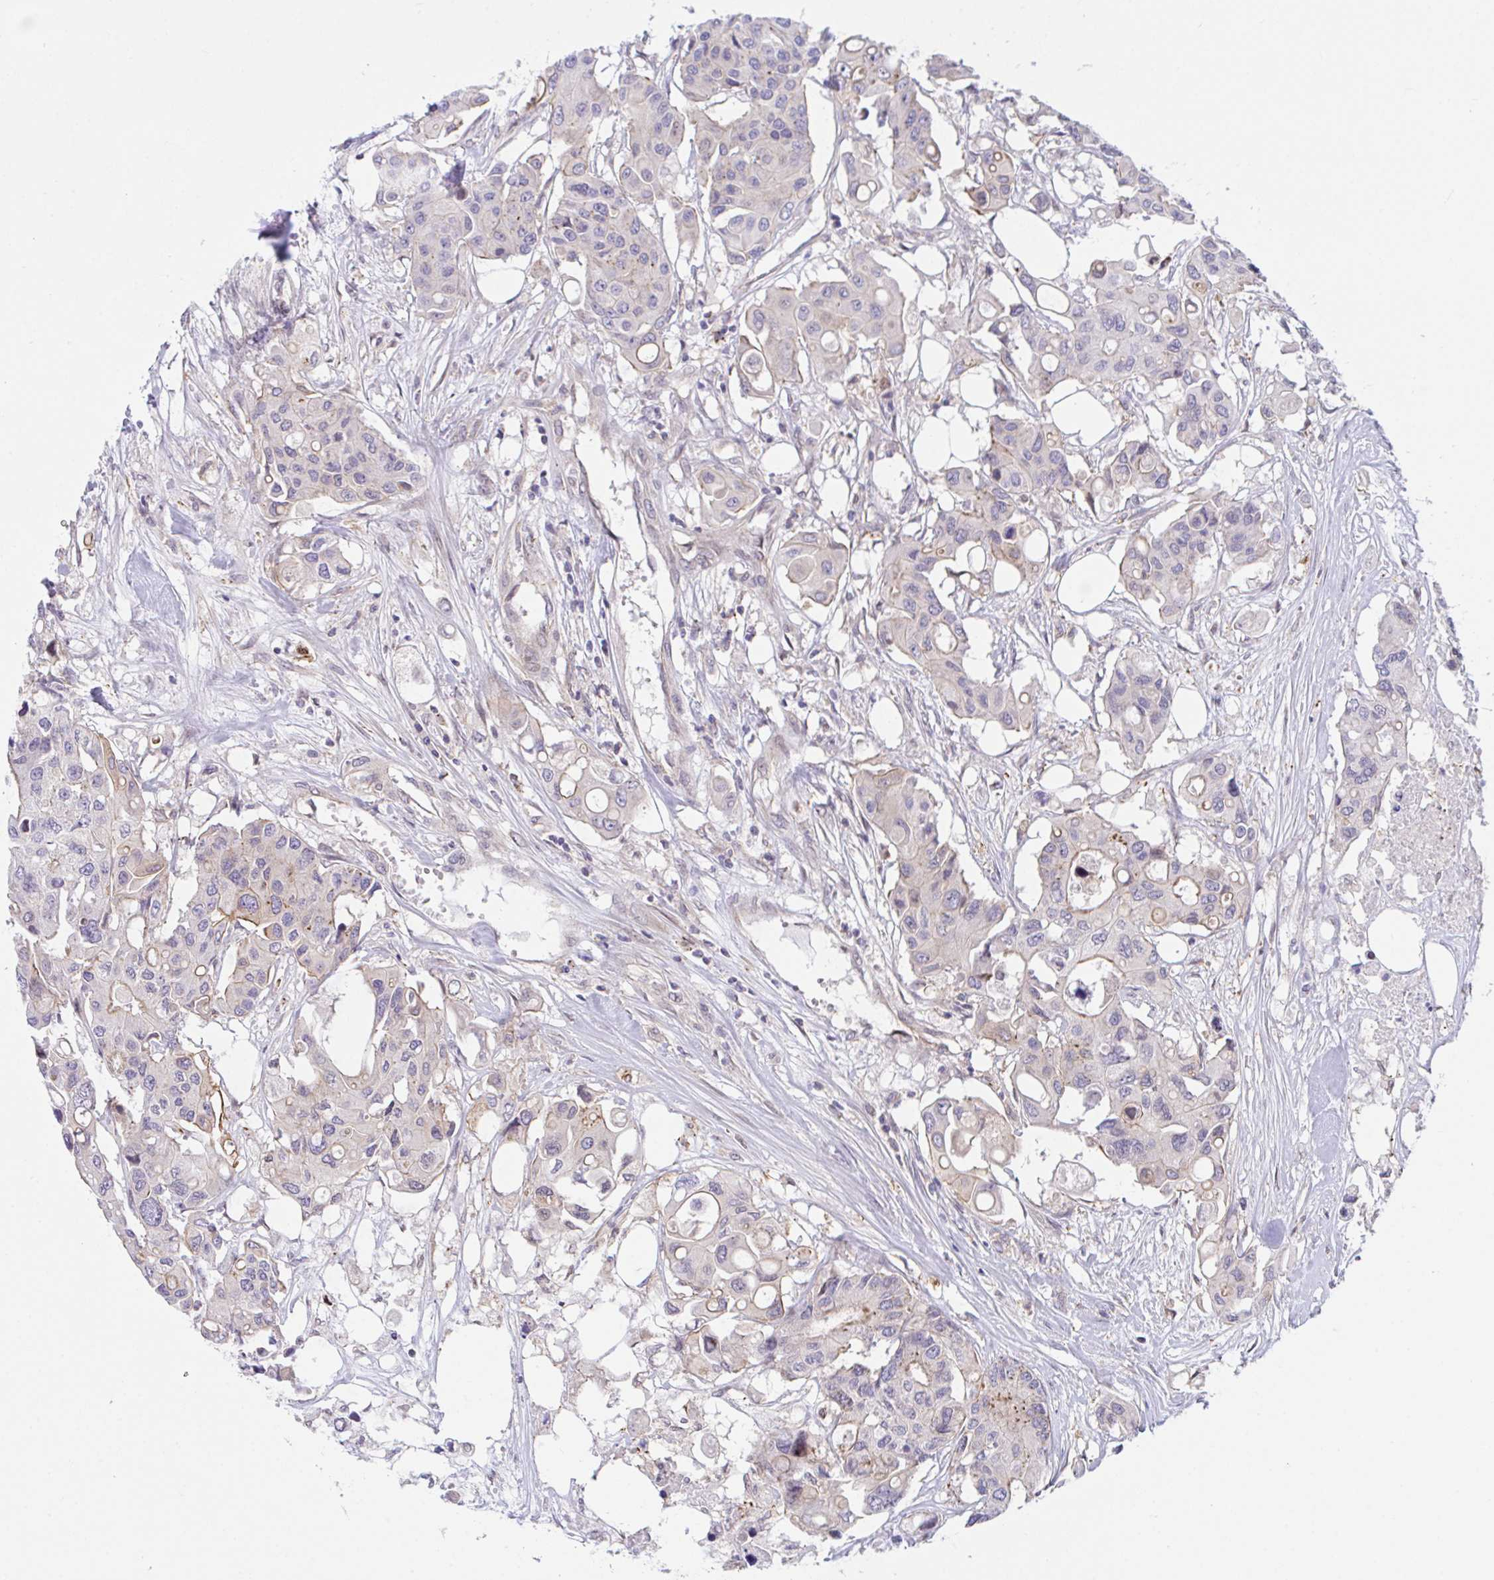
{"staining": {"intensity": "moderate", "quantity": "<25%", "location": "cytoplasmic/membranous"}, "tissue": "colorectal cancer", "cell_type": "Tumor cells", "image_type": "cancer", "snomed": [{"axis": "morphology", "description": "Adenocarcinoma, NOS"}, {"axis": "topography", "description": "Colon"}], "caption": "Brown immunohistochemical staining in human colorectal cancer reveals moderate cytoplasmic/membranous staining in approximately <25% of tumor cells.", "gene": "ZBED3", "patient": {"sex": "male", "age": 77}}